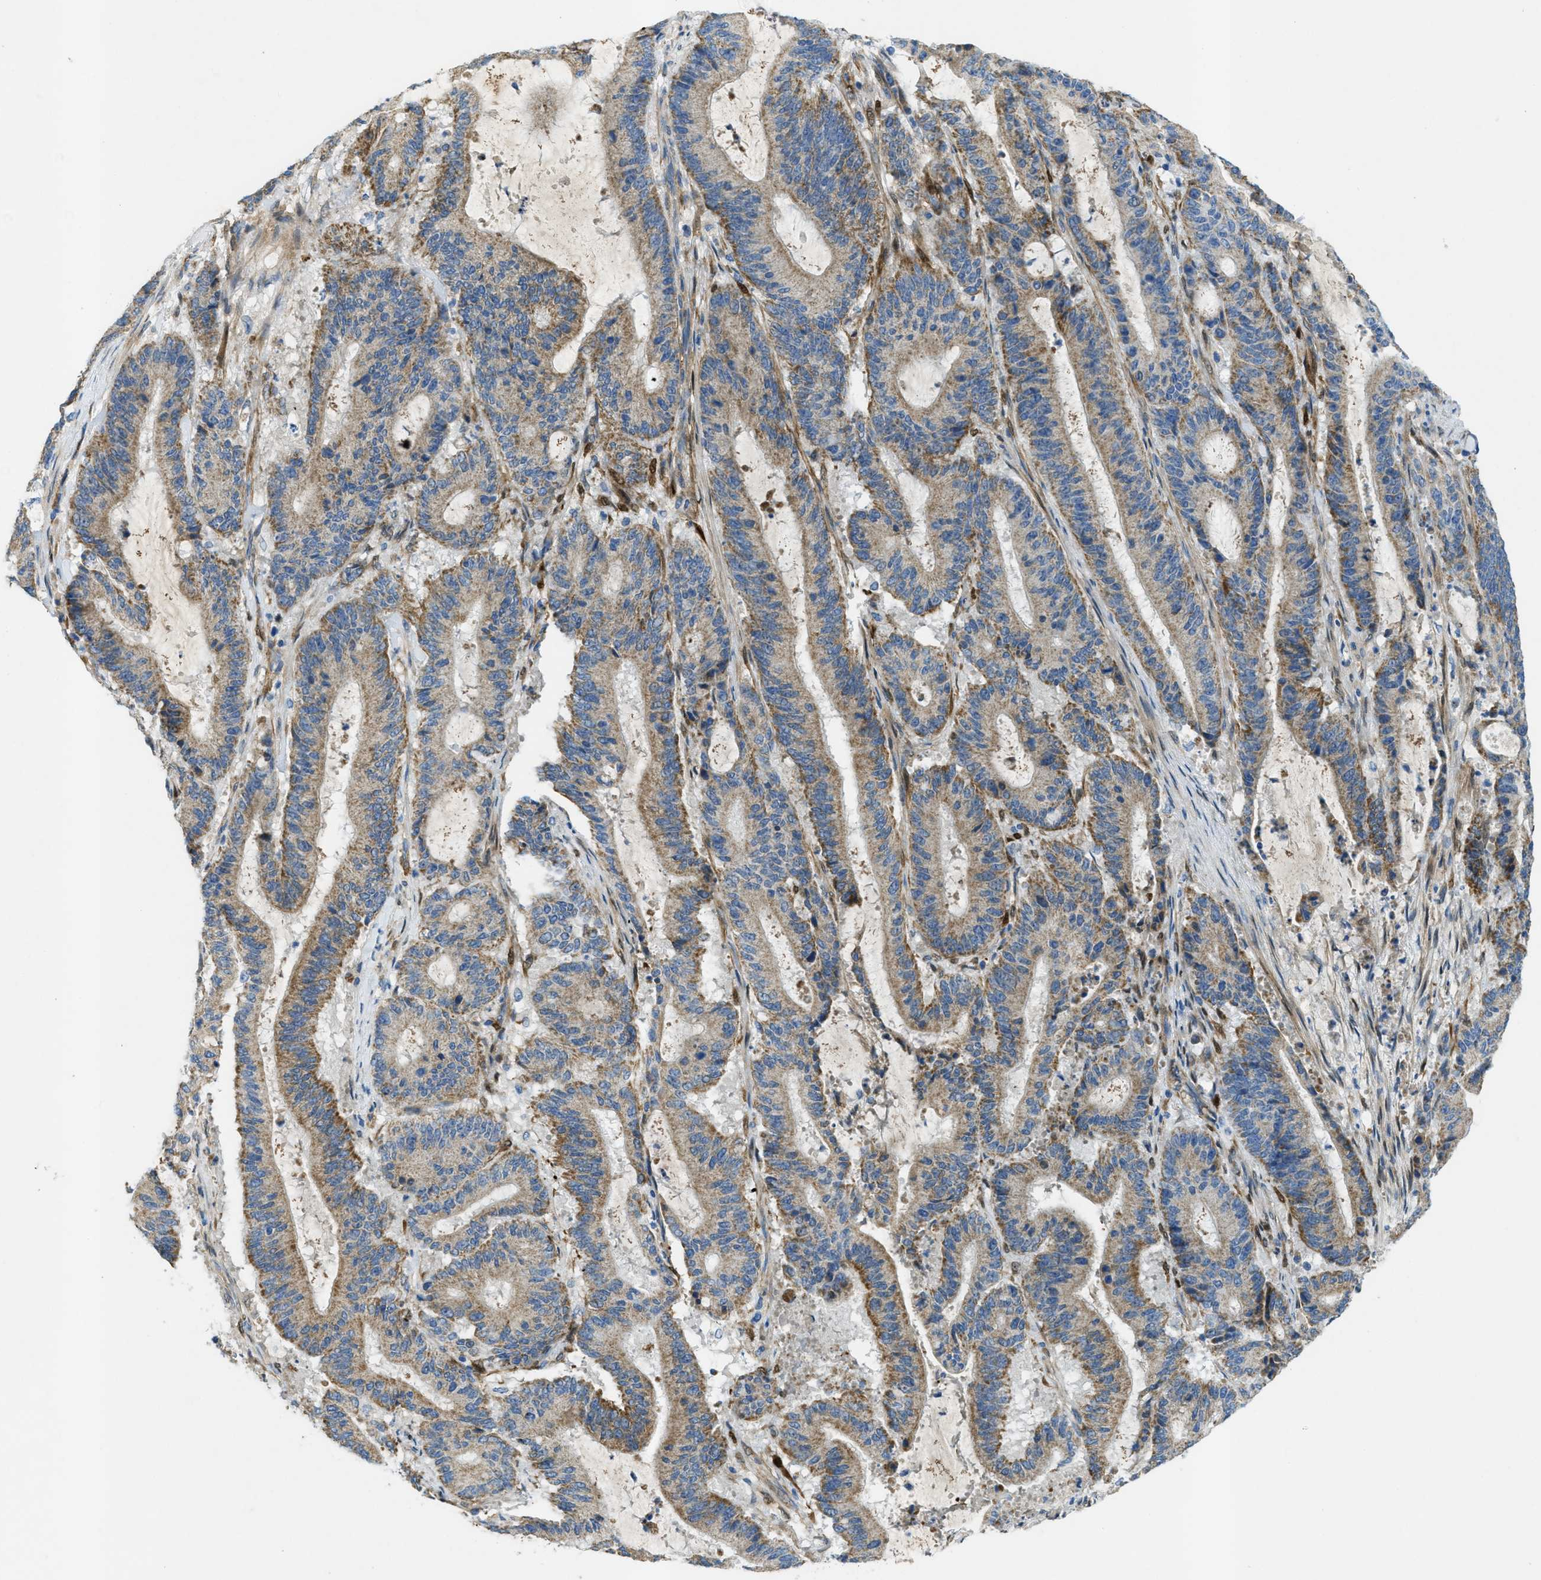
{"staining": {"intensity": "weak", "quantity": ">75%", "location": "cytoplasmic/membranous"}, "tissue": "liver cancer", "cell_type": "Tumor cells", "image_type": "cancer", "snomed": [{"axis": "morphology", "description": "Cholangiocarcinoma"}, {"axis": "topography", "description": "Liver"}], "caption": "The image shows a brown stain indicating the presence of a protein in the cytoplasmic/membranous of tumor cells in cholangiocarcinoma (liver).", "gene": "CYGB", "patient": {"sex": "female", "age": 73}}